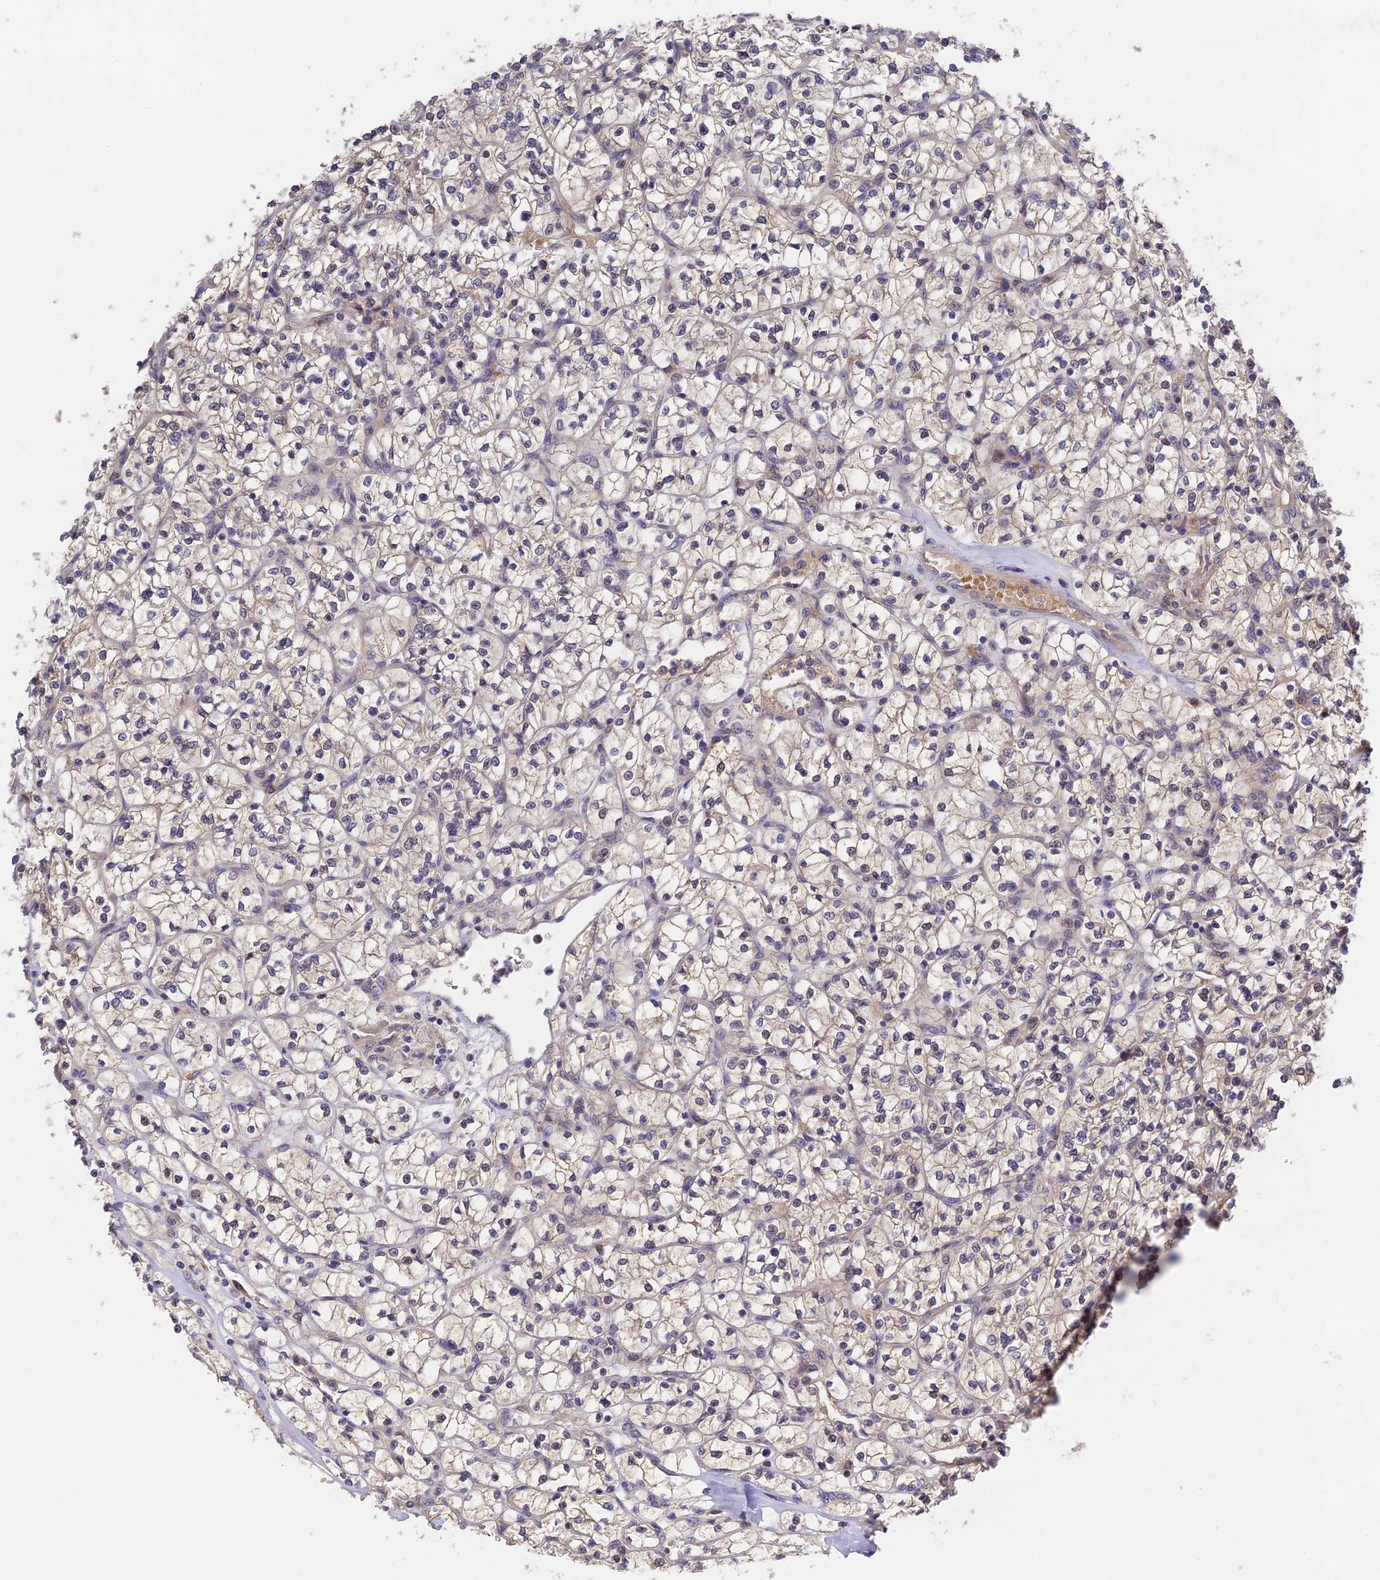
{"staining": {"intensity": "negative", "quantity": "none", "location": "none"}, "tissue": "renal cancer", "cell_type": "Tumor cells", "image_type": "cancer", "snomed": [{"axis": "morphology", "description": "Adenocarcinoma, NOS"}, {"axis": "topography", "description": "Kidney"}], "caption": "DAB (3,3'-diaminobenzidine) immunohistochemical staining of renal cancer shows no significant staining in tumor cells.", "gene": "CWH43", "patient": {"sex": "female", "age": 64}}